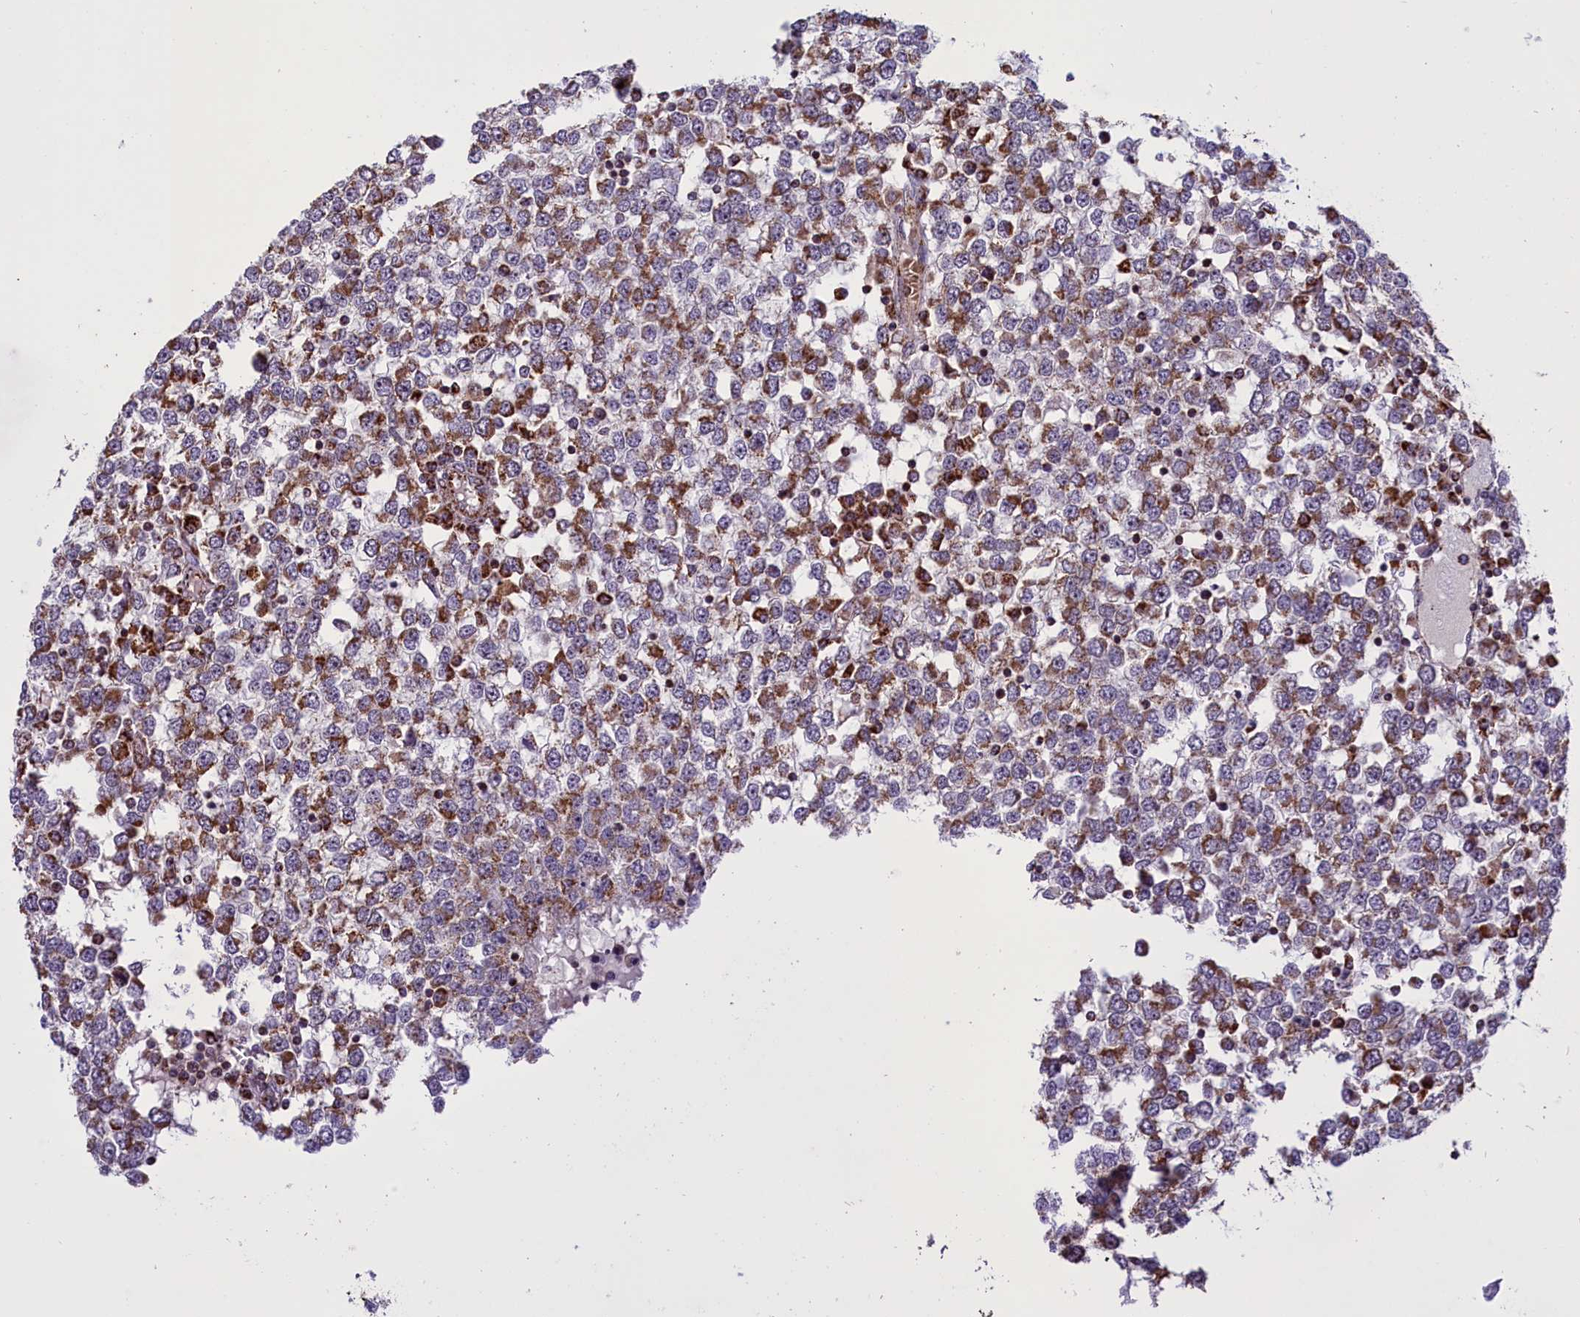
{"staining": {"intensity": "moderate", "quantity": "25%-75%", "location": "cytoplasmic/membranous"}, "tissue": "testis cancer", "cell_type": "Tumor cells", "image_type": "cancer", "snomed": [{"axis": "morphology", "description": "Seminoma, NOS"}, {"axis": "topography", "description": "Testis"}], "caption": "Immunohistochemical staining of human testis cancer reveals moderate cytoplasmic/membranous protein staining in approximately 25%-75% of tumor cells.", "gene": "NDUFS5", "patient": {"sex": "male", "age": 65}}